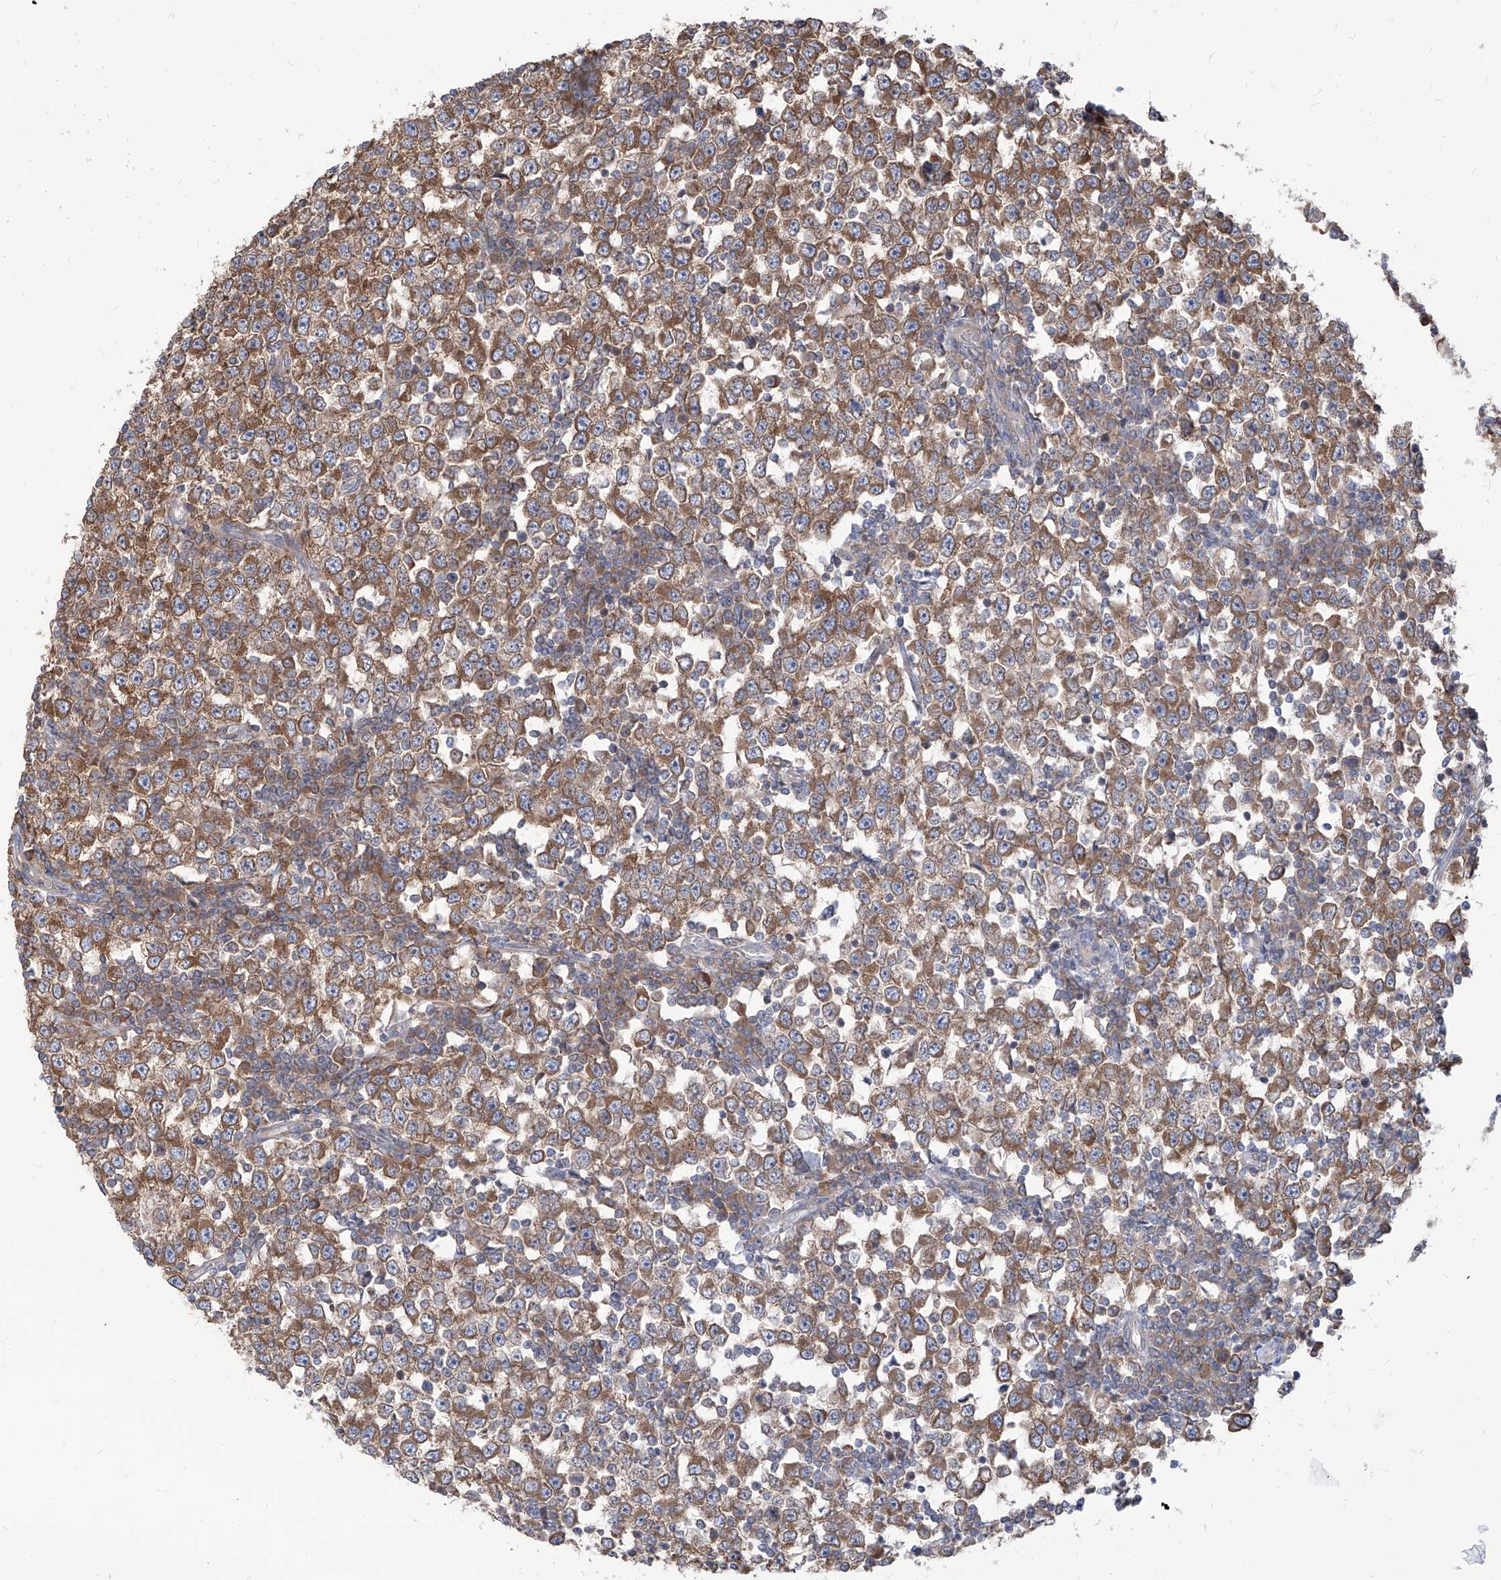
{"staining": {"intensity": "moderate", "quantity": ">75%", "location": "cytoplasmic/membranous"}, "tissue": "testis cancer", "cell_type": "Tumor cells", "image_type": "cancer", "snomed": [{"axis": "morphology", "description": "Seminoma, NOS"}, {"axis": "topography", "description": "Testis"}], "caption": "Protein staining of testis seminoma tissue demonstrates moderate cytoplasmic/membranous positivity in about >75% of tumor cells.", "gene": "FAM83B", "patient": {"sex": "male", "age": 65}}